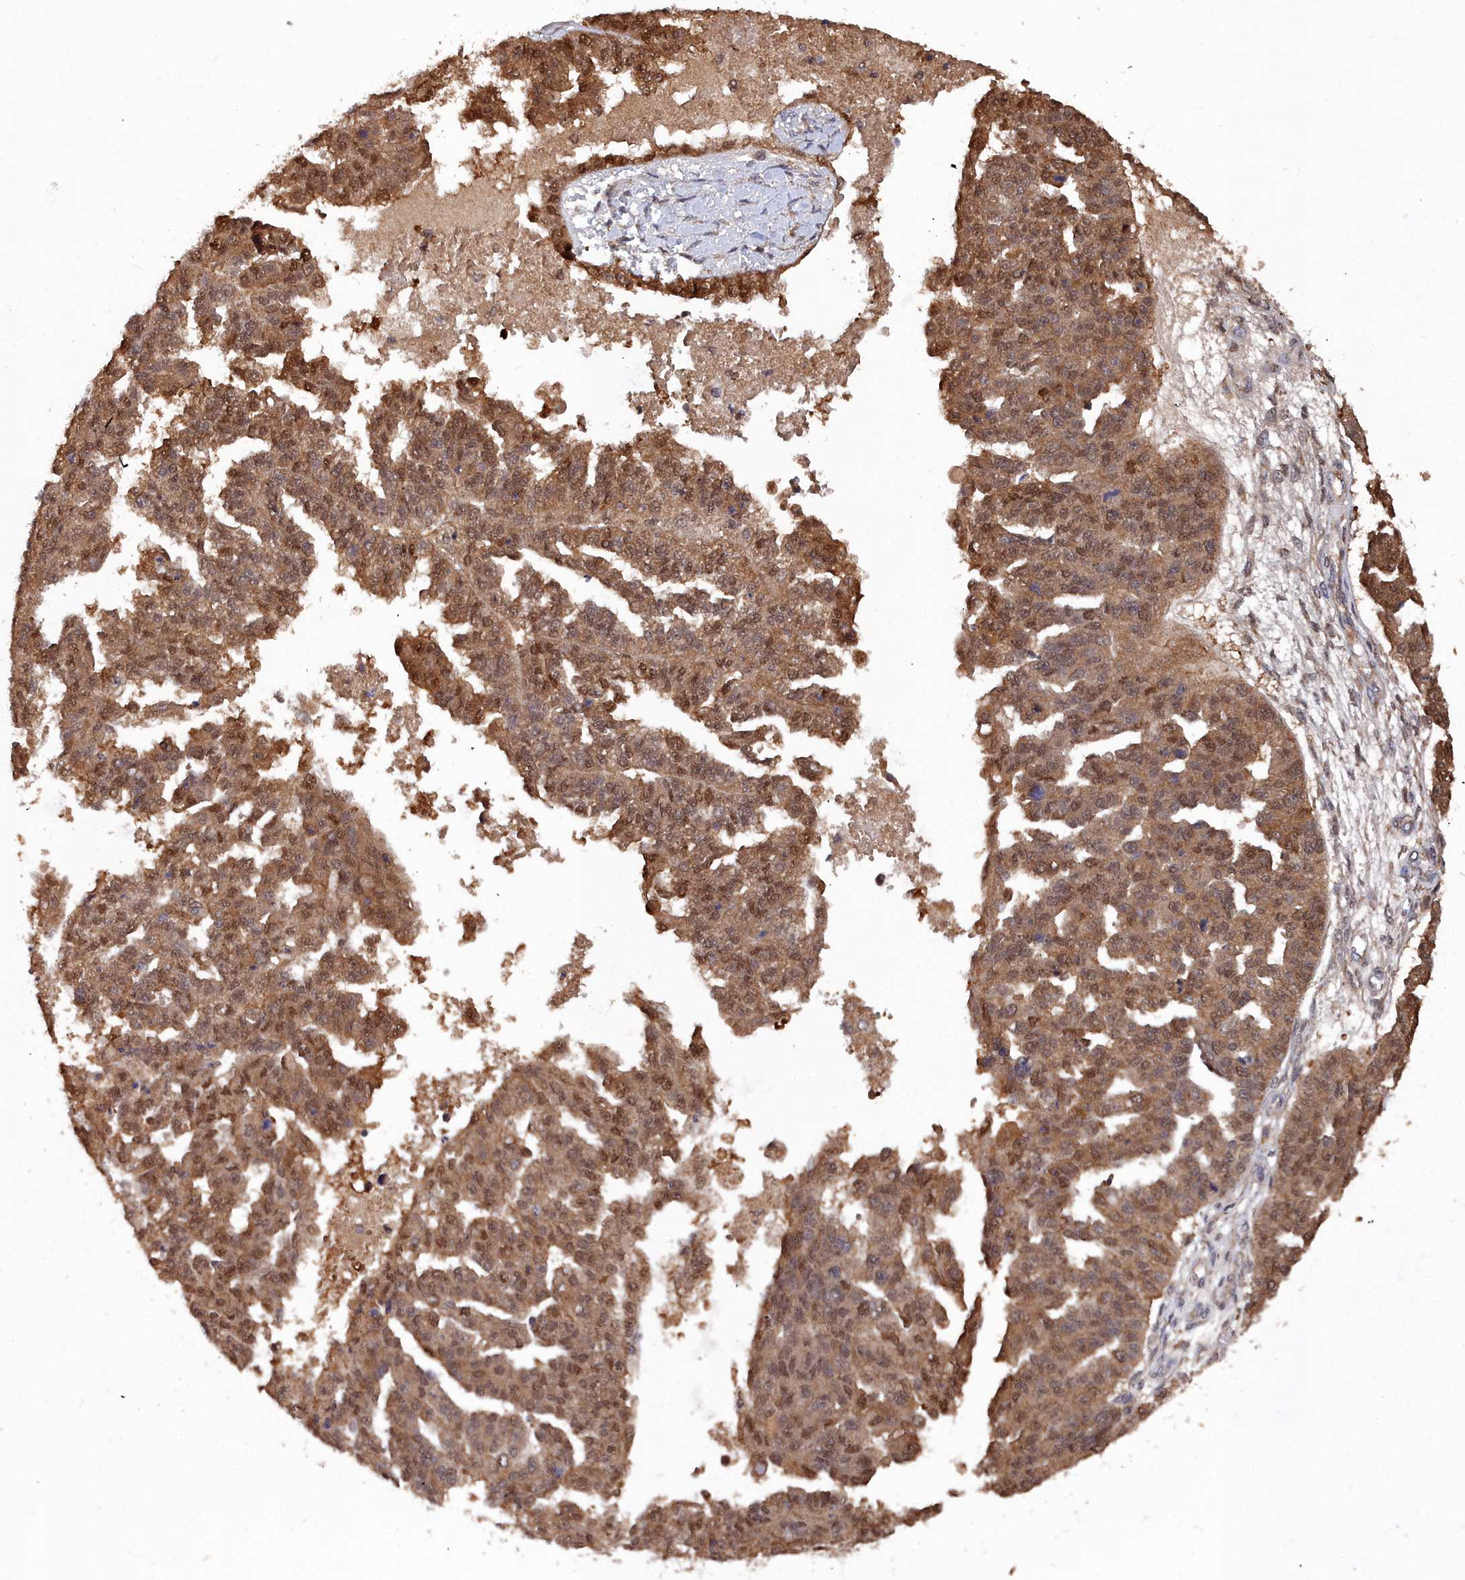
{"staining": {"intensity": "moderate", "quantity": ">75%", "location": "cytoplasmic/membranous,nuclear"}, "tissue": "ovarian cancer", "cell_type": "Tumor cells", "image_type": "cancer", "snomed": [{"axis": "morphology", "description": "Cystadenocarcinoma, serous, NOS"}, {"axis": "topography", "description": "Ovary"}], "caption": "Protein analysis of ovarian cancer tissue shows moderate cytoplasmic/membranous and nuclear expression in approximately >75% of tumor cells.", "gene": "GFRA2", "patient": {"sex": "female", "age": 58}}